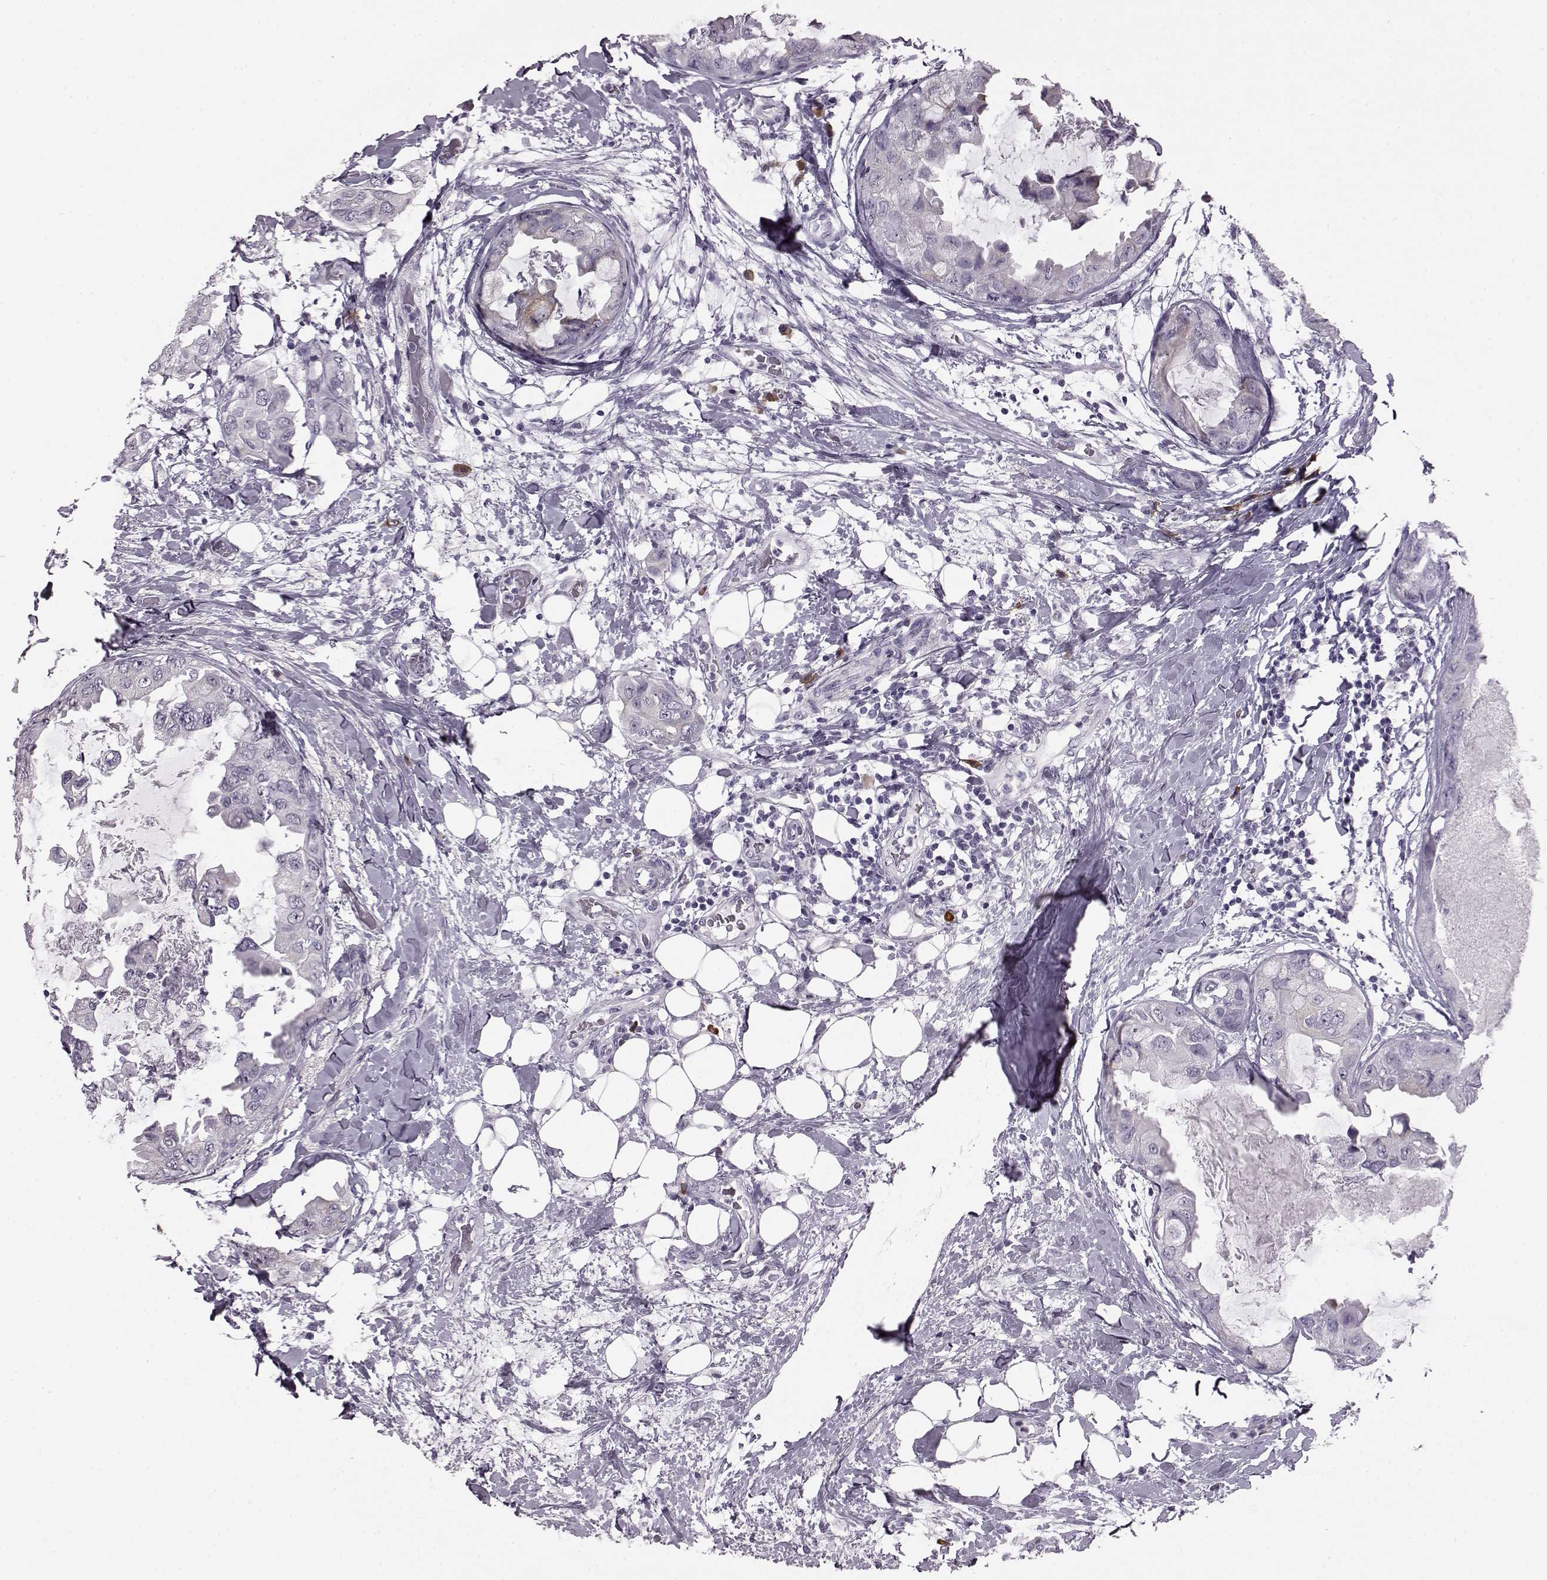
{"staining": {"intensity": "negative", "quantity": "none", "location": "none"}, "tissue": "breast cancer", "cell_type": "Tumor cells", "image_type": "cancer", "snomed": [{"axis": "morphology", "description": "Normal tissue, NOS"}, {"axis": "morphology", "description": "Duct carcinoma"}, {"axis": "topography", "description": "Breast"}], "caption": "This is a micrograph of IHC staining of breast infiltrating ductal carcinoma, which shows no positivity in tumor cells.", "gene": "JSRP1", "patient": {"sex": "female", "age": 40}}